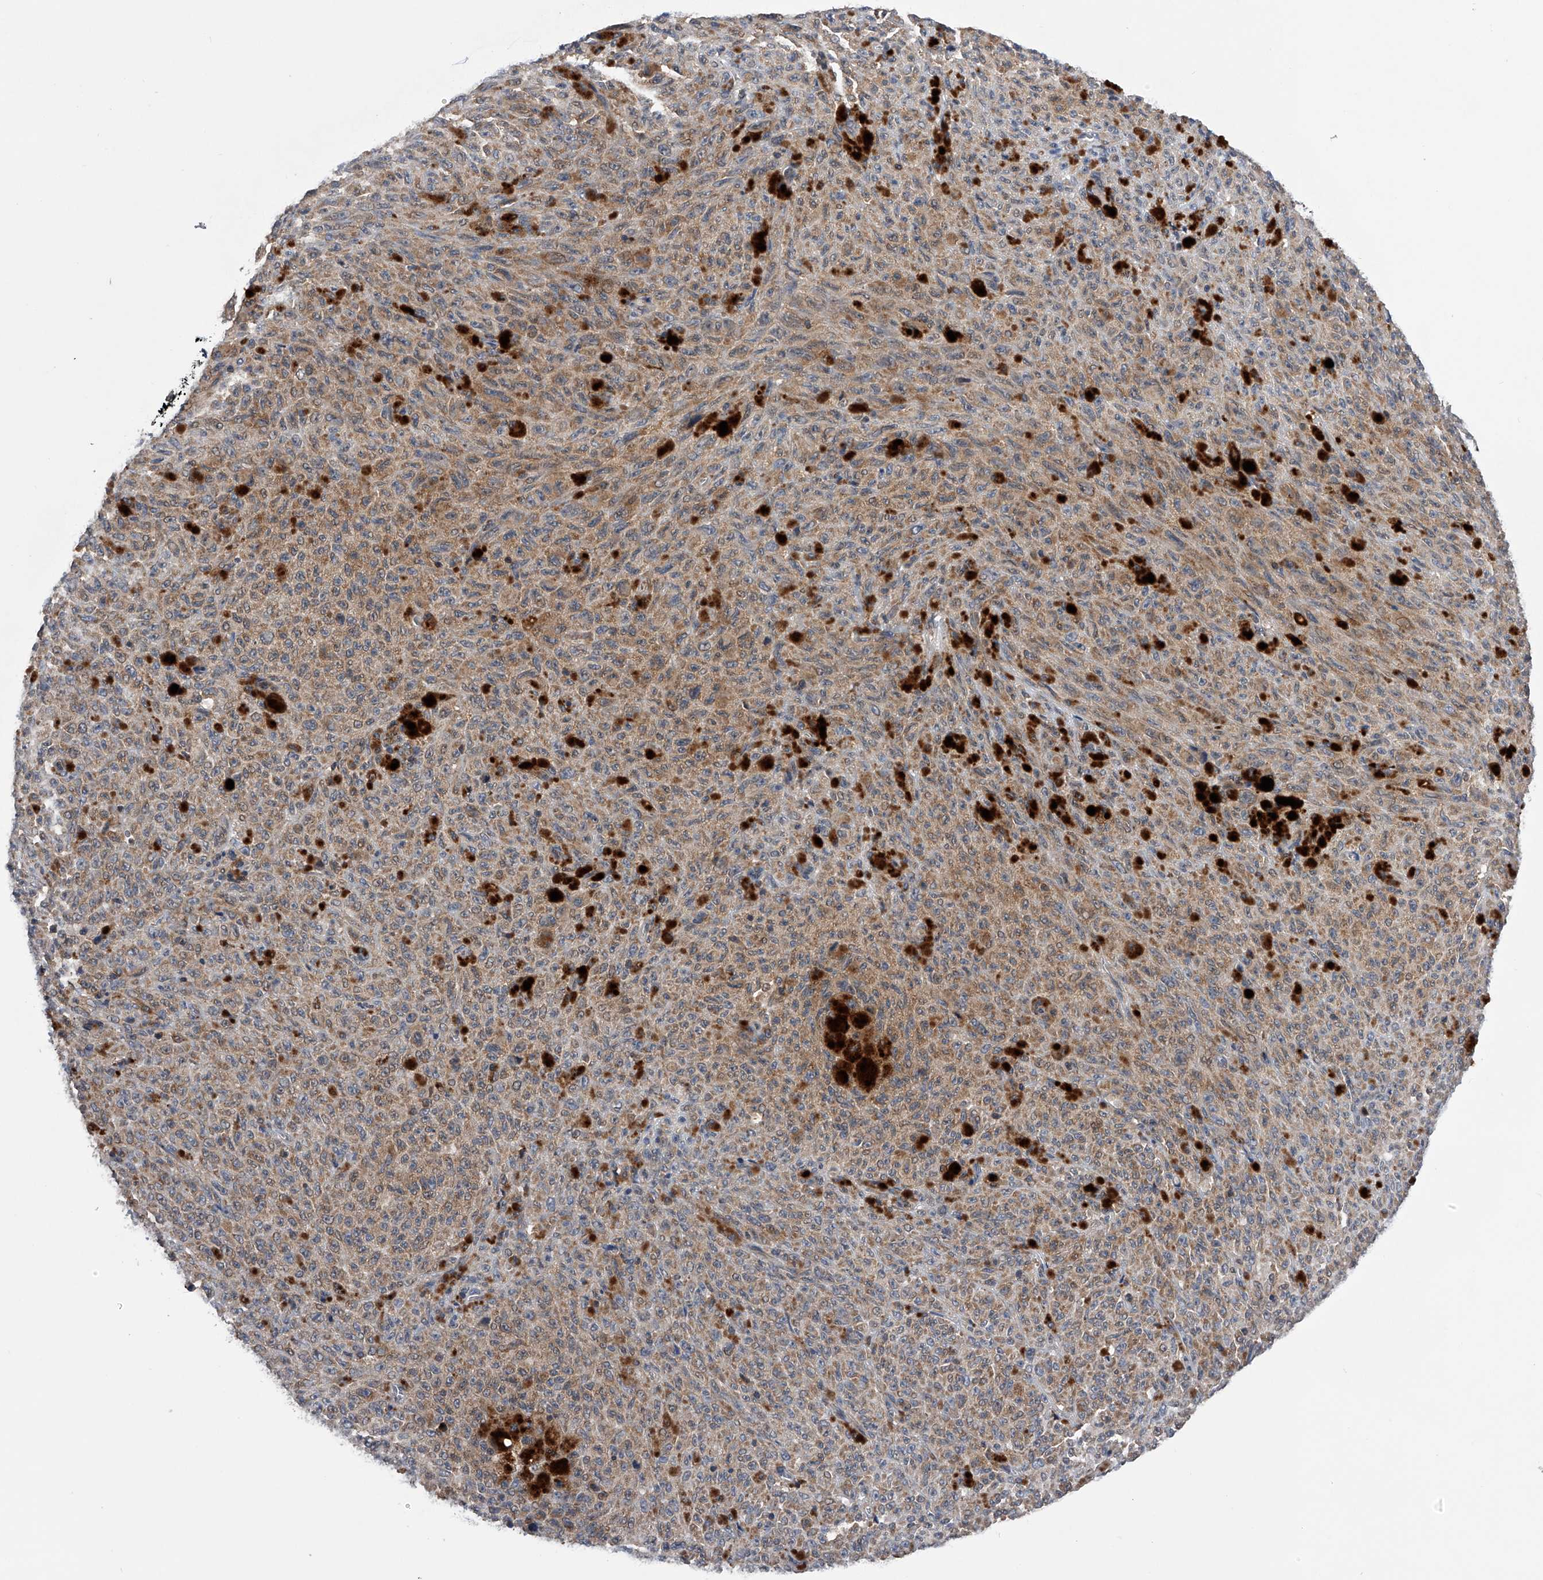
{"staining": {"intensity": "weak", "quantity": ">75%", "location": "cytoplasmic/membranous"}, "tissue": "melanoma", "cell_type": "Tumor cells", "image_type": "cancer", "snomed": [{"axis": "morphology", "description": "Malignant melanoma, NOS"}, {"axis": "topography", "description": "Skin"}], "caption": "An image of human malignant melanoma stained for a protein reveals weak cytoplasmic/membranous brown staining in tumor cells.", "gene": "SPOCK1", "patient": {"sex": "female", "age": 82}}